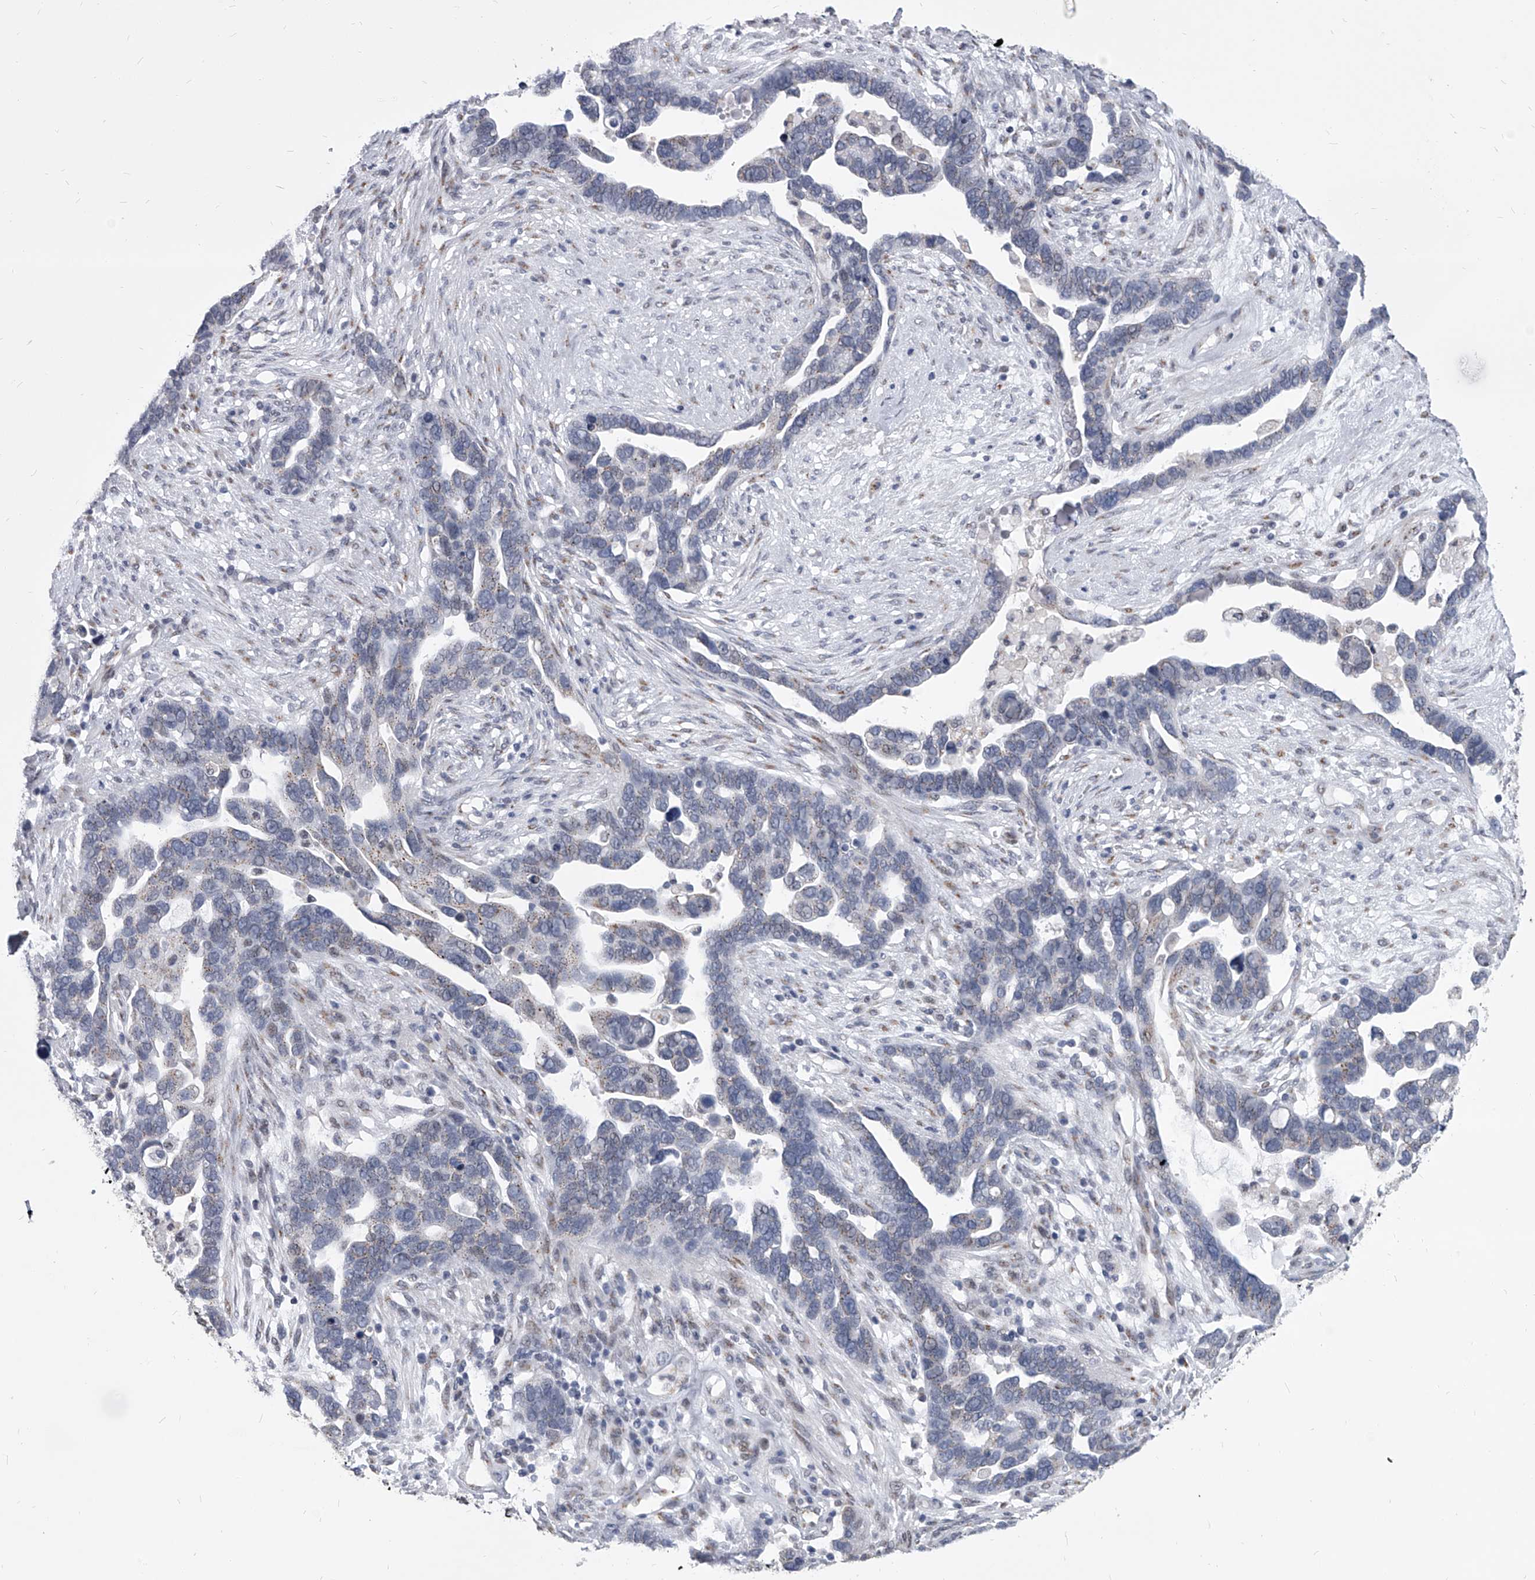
{"staining": {"intensity": "weak", "quantity": "<25%", "location": "cytoplasmic/membranous"}, "tissue": "ovarian cancer", "cell_type": "Tumor cells", "image_type": "cancer", "snomed": [{"axis": "morphology", "description": "Cystadenocarcinoma, serous, NOS"}, {"axis": "topography", "description": "Ovary"}], "caption": "Tumor cells show no significant positivity in serous cystadenocarcinoma (ovarian).", "gene": "EVA1C", "patient": {"sex": "female", "age": 54}}